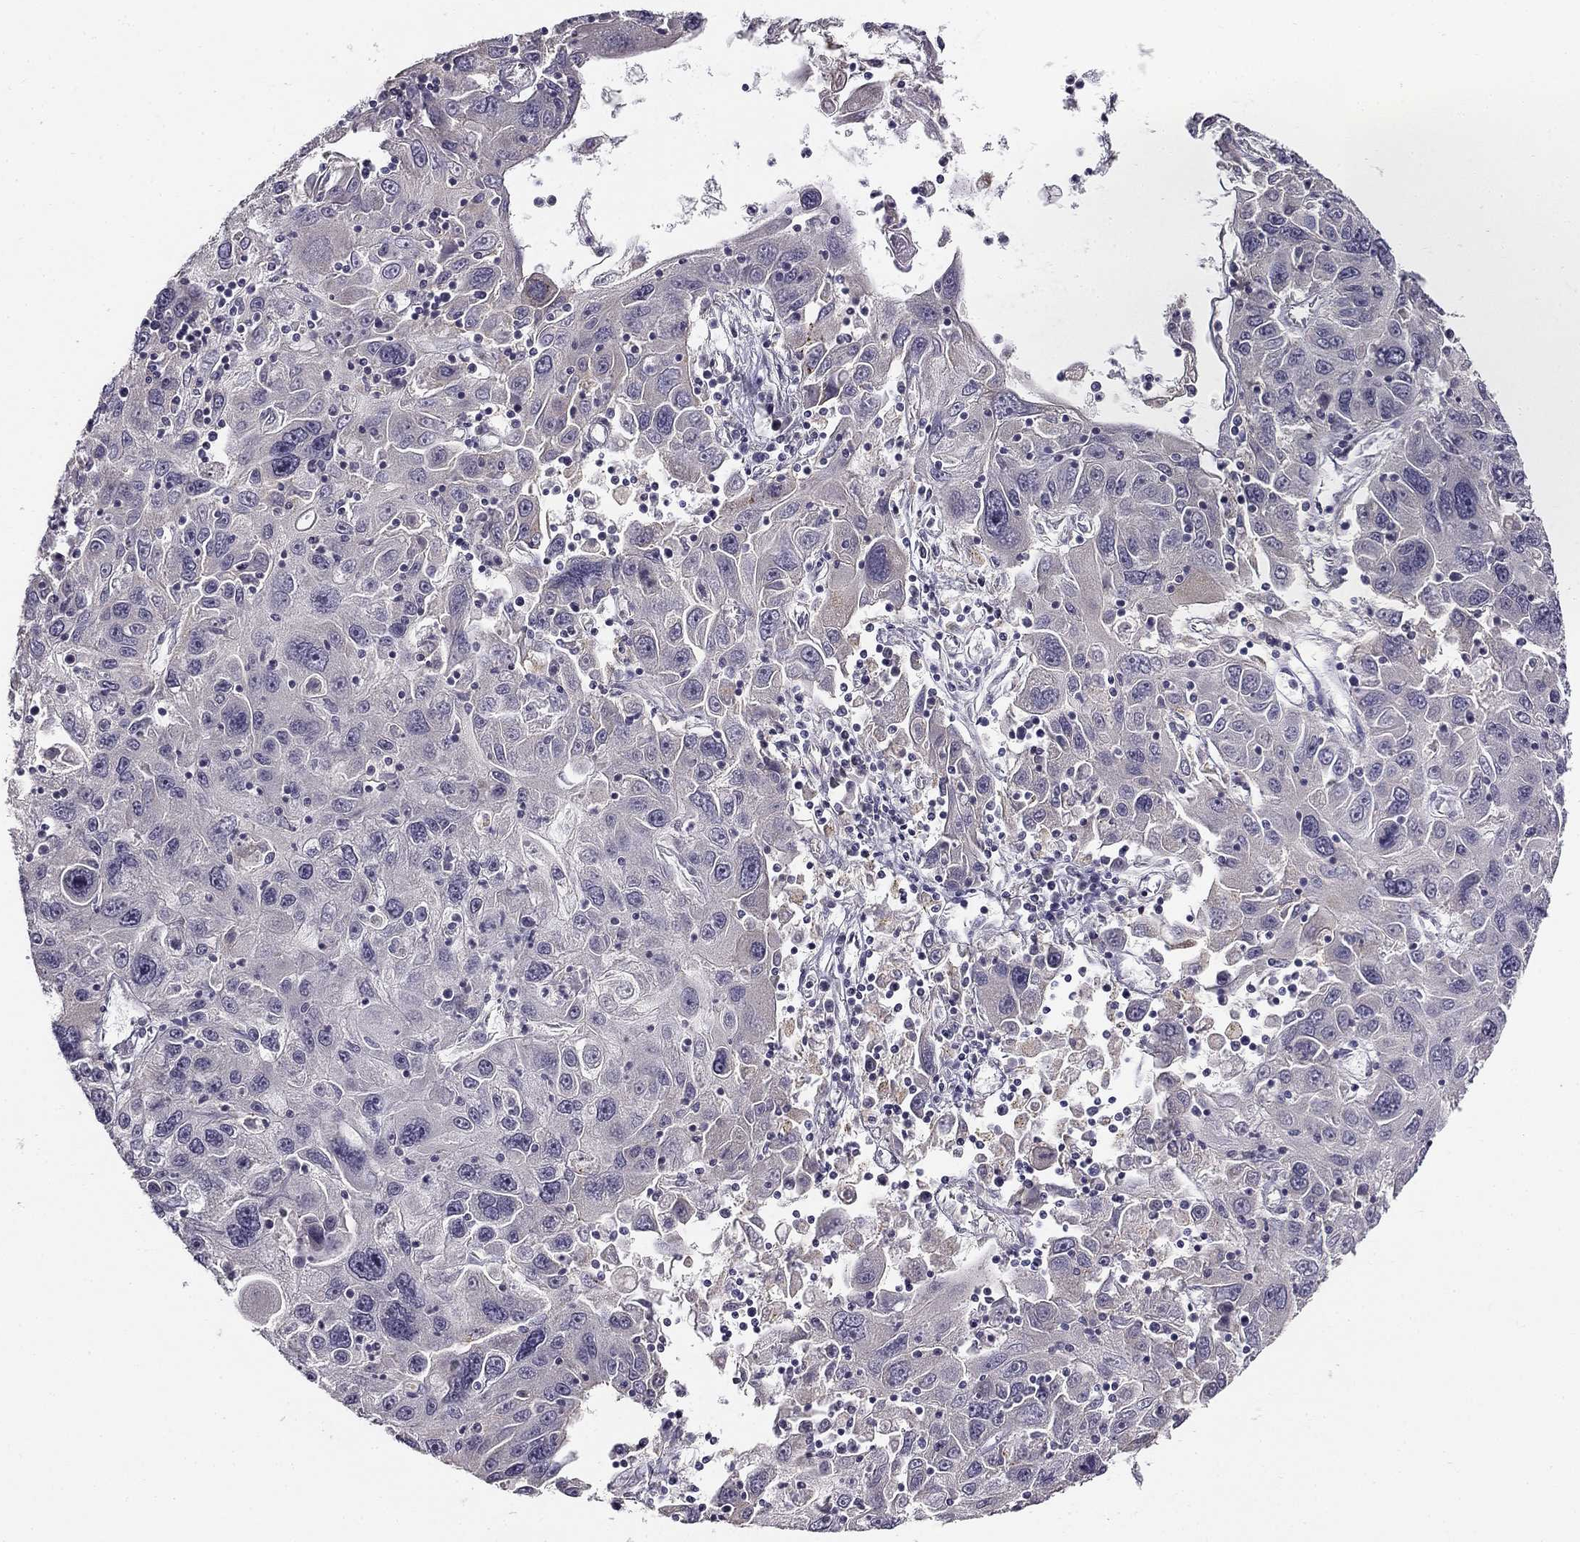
{"staining": {"intensity": "negative", "quantity": "none", "location": "none"}, "tissue": "stomach cancer", "cell_type": "Tumor cells", "image_type": "cancer", "snomed": [{"axis": "morphology", "description": "Adenocarcinoma, NOS"}, {"axis": "topography", "description": "Stomach"}], "caption": "IHC of human stomach cancer exhibits no positivity in tumor cells.", "gene": "CNR1", "patient": {"sex": "male", "age": 56}}